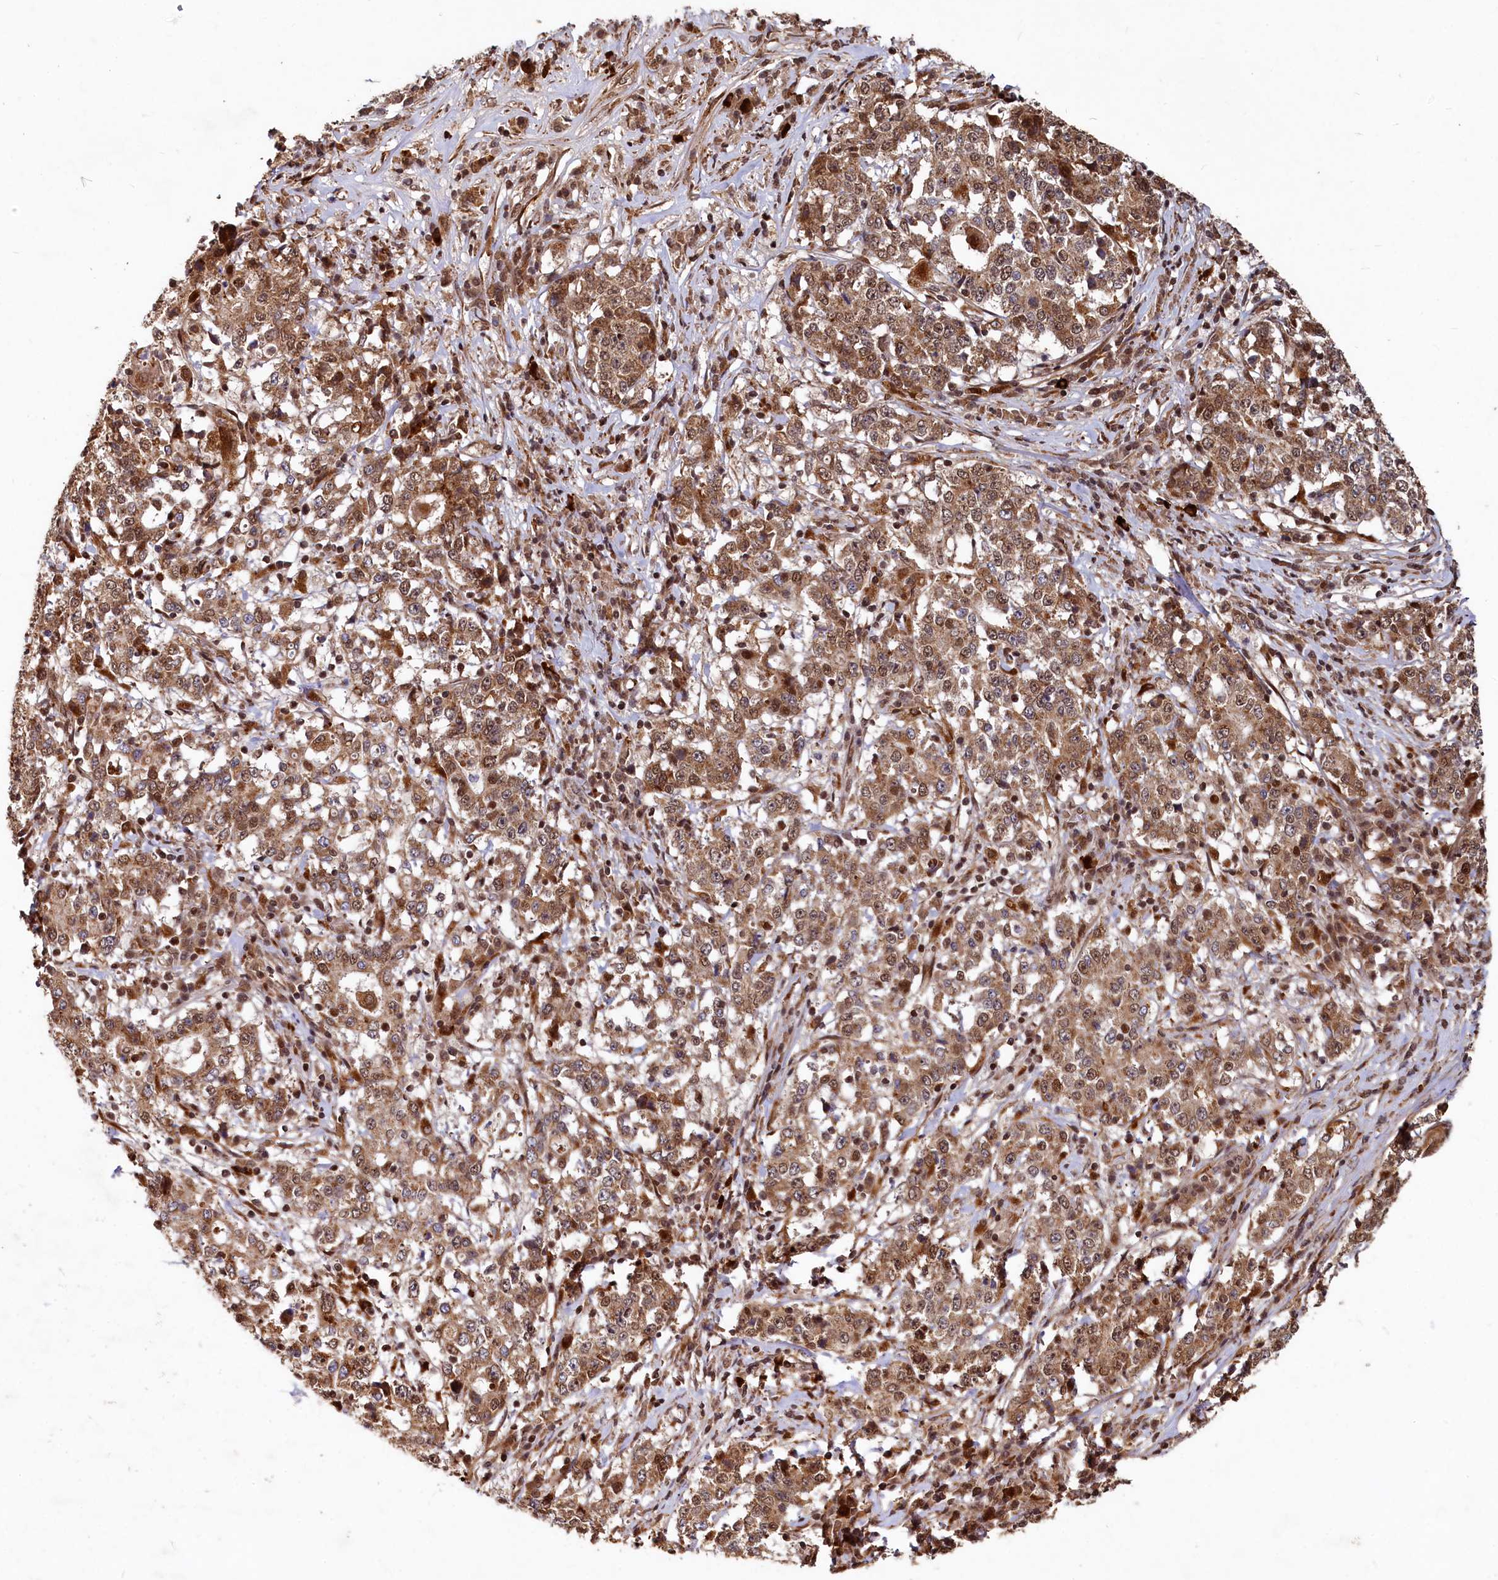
{"staining": {"intensity": "moderate", "quantity": ">75%", "location": "cytoplasmic/membranous,nuclear"}, "tissue": "stomach cancer", "cell_type": "Tumor cells", "image_type": "cancer", "snomed": [{"axis": "morphology", "description": "Adenocarcinoma, NOS"}, {"axis": "topography", "description": "Stomach"}], "caption": "Immunohistochemical staining of human adenocarcinoma (stomach) reveals moderate cytoplasmic/membranous and nuclear protein staining in about >75% of tumor cells. (IHC, brightfield microscopy, high magnification).", "gene": "TRIM23", "patient": {"sex": "male", "age": 59}}